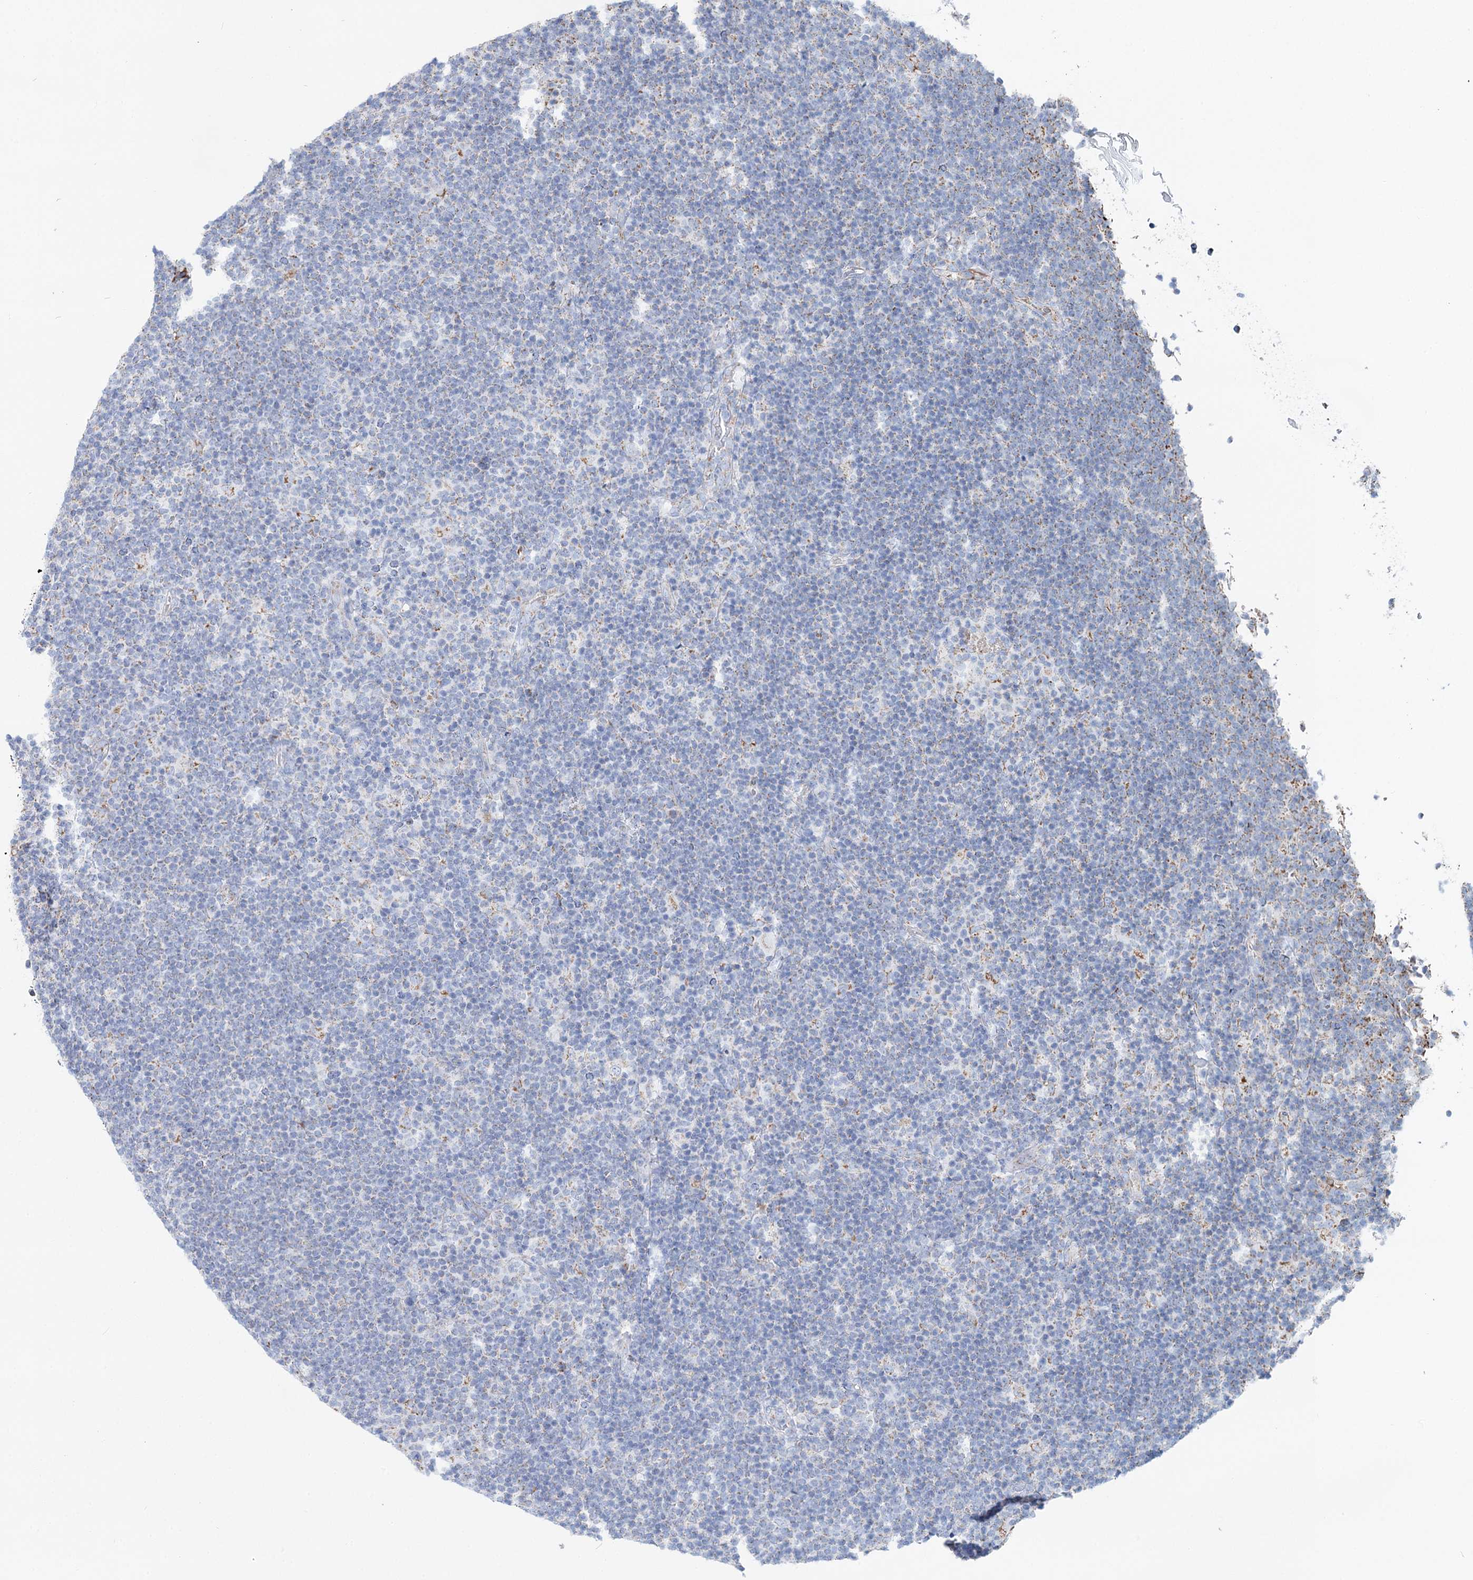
{"staining": {"intensity": "moderate", "quantity": "25%-75%", "location": "cytoplasmic/membranous"}, "tissue": "lymphoma", "cell_type": "Tumor cells", "image_type": "cancer", "snomed": [{"axis": "morphology", "description": "Hodgkin's disease, NOS"}, {"axis": "topography", "description": "Lymph node"}], "caption": "A photomicrograph showing moderate cytoplasmic/membranous positivity in about 25%-75% of tumor cells in lymphoma, as visualized by brown immunohistochemical staining.", "gene": "MCCC2", "patient": {"sex": "female", "age": 57}}